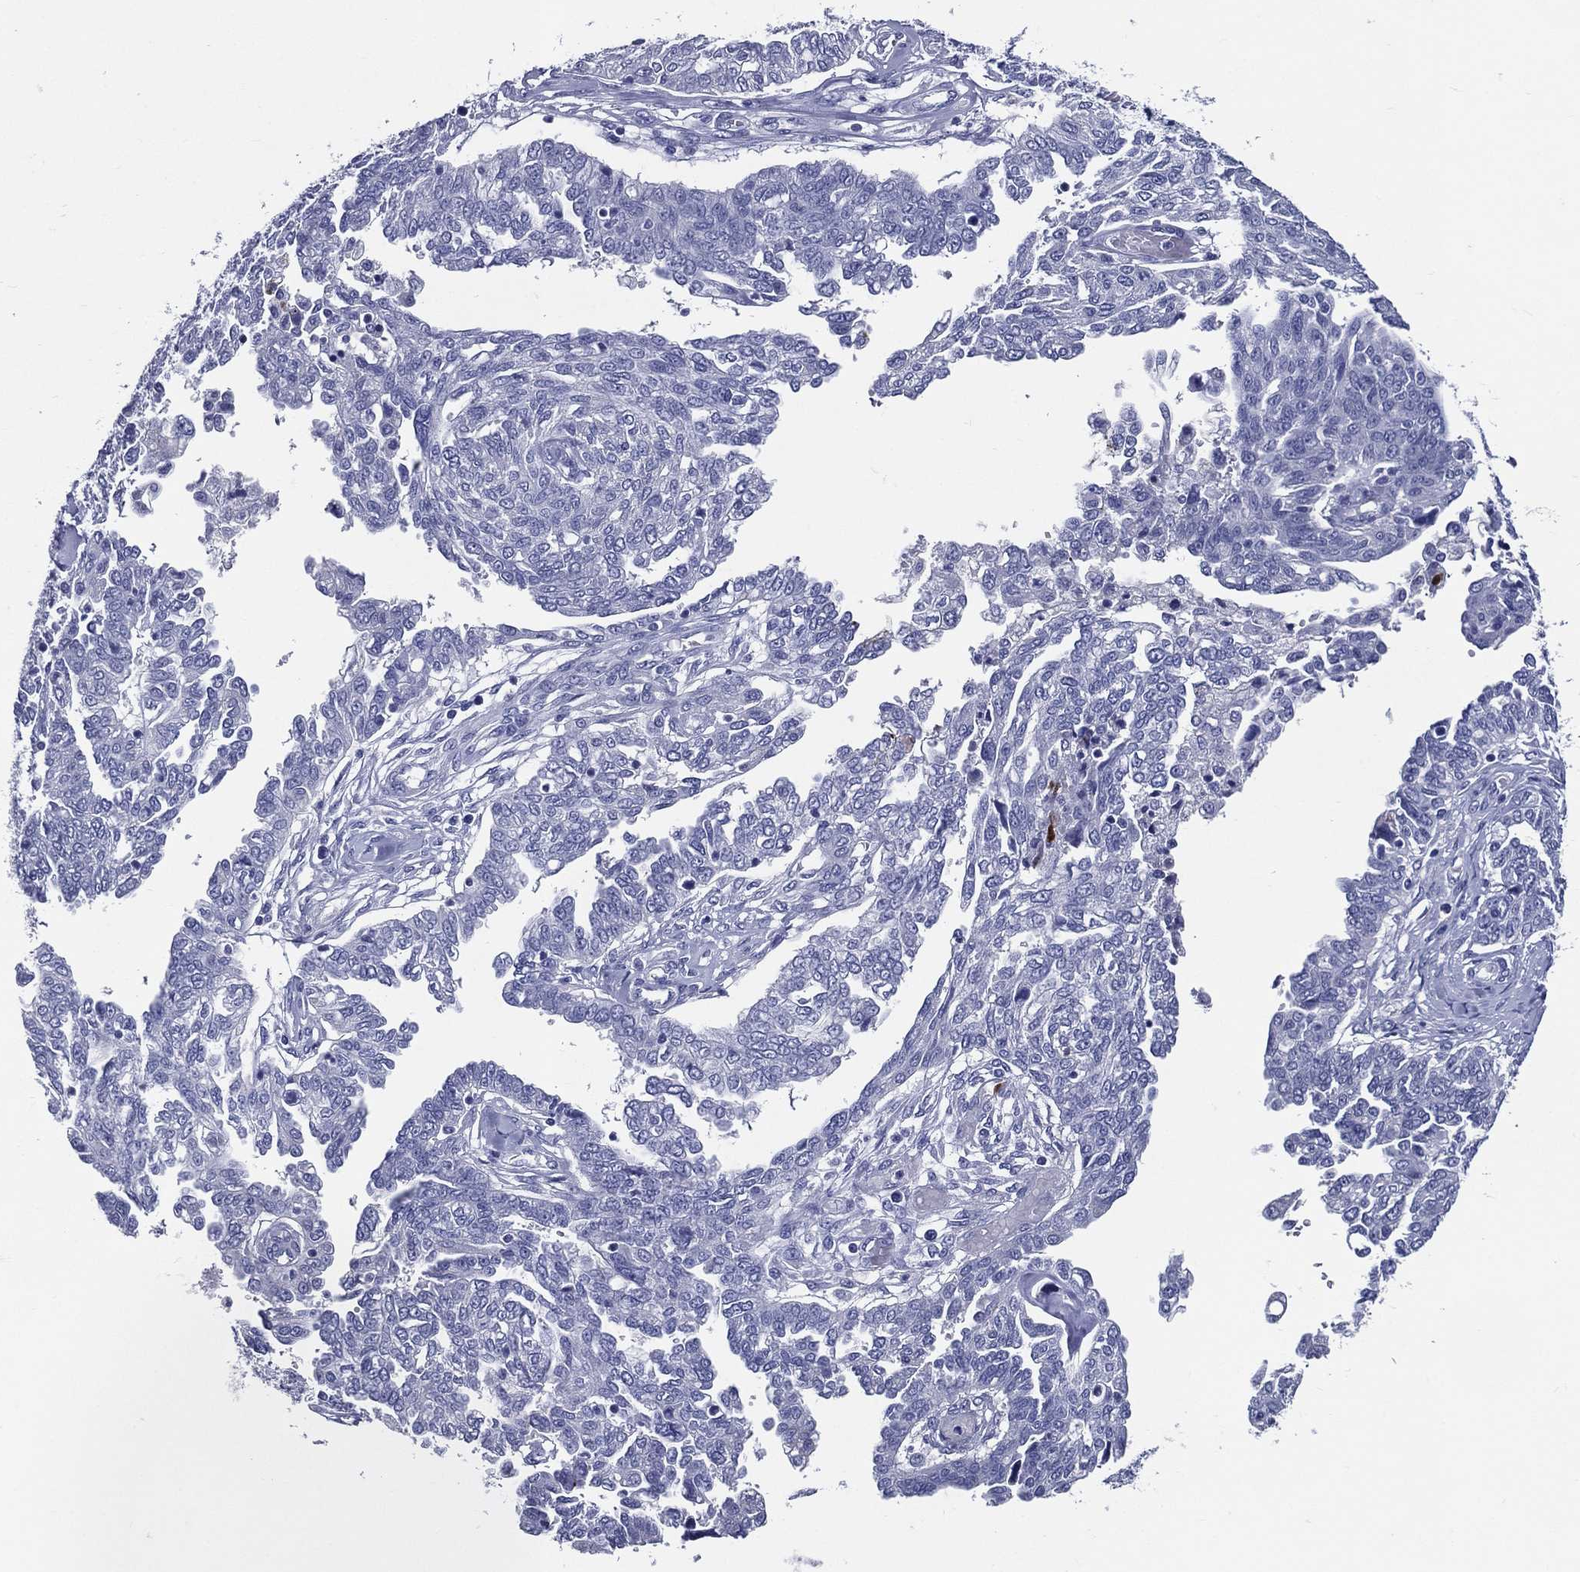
{"staining": {"intensity": "negative", "quantity": "none", "location": "none"}, "tissue": "ovarian cancer", "cell_type": "Tumor cells", "image_type": "cancer", "snomed": [{"axis": "morphology", "description": "Cystadenocarcinoma, serous, NOS"}, {"axis": "topography", "description": "Ovary"}], "caption": "A photomicrograph of human ovarian cancer is negative for staining in tumor cells.", "gene": "ACE2", "patient": {"sex": "female", "age": 67}}